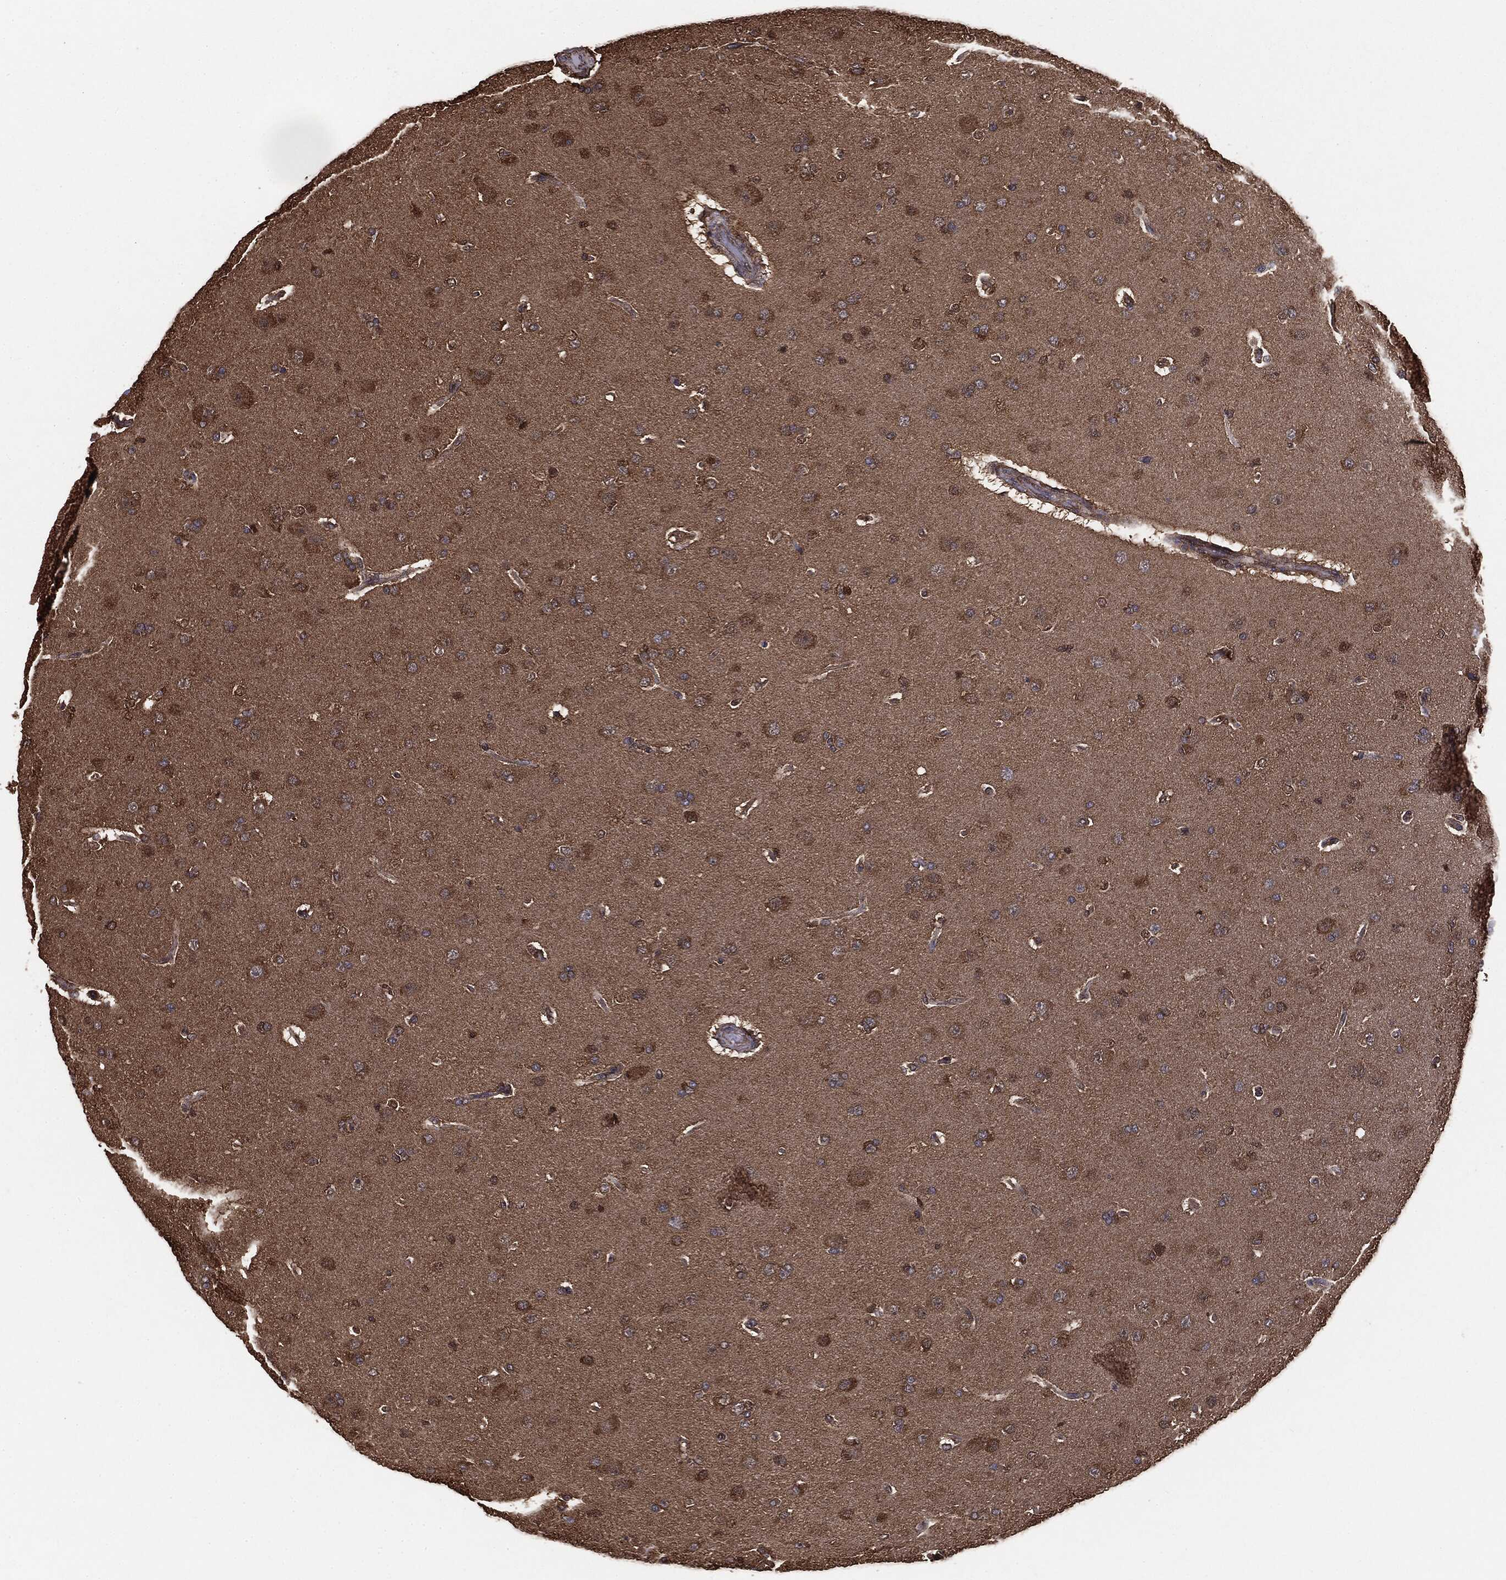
{"staining": {"intensity": "moderate", "quantity": ">75%", "location": "cytoplasmic/membranous"}, "tissue": "glioma", "cell_type": "Tumor cells", "image_type": "cancer", "snomed": [{"axis": "morphology", "description": "Glioma, malignant, NOS"}, {"axis": "topography", "description": "Cerebral cortex"}], "caption": "IHC photomicrograph of neoplastic tissue: glioma (malignant) stained using immunohistochemistry demonstrates medium levels of moderate protein expression localized specifically in the cytoplasmic/membranous of tumor cells, appearing as a cytoplasmic/membranous brown color.", "gene": "NME1", "patient": {"sex": "male", "age": 58}}